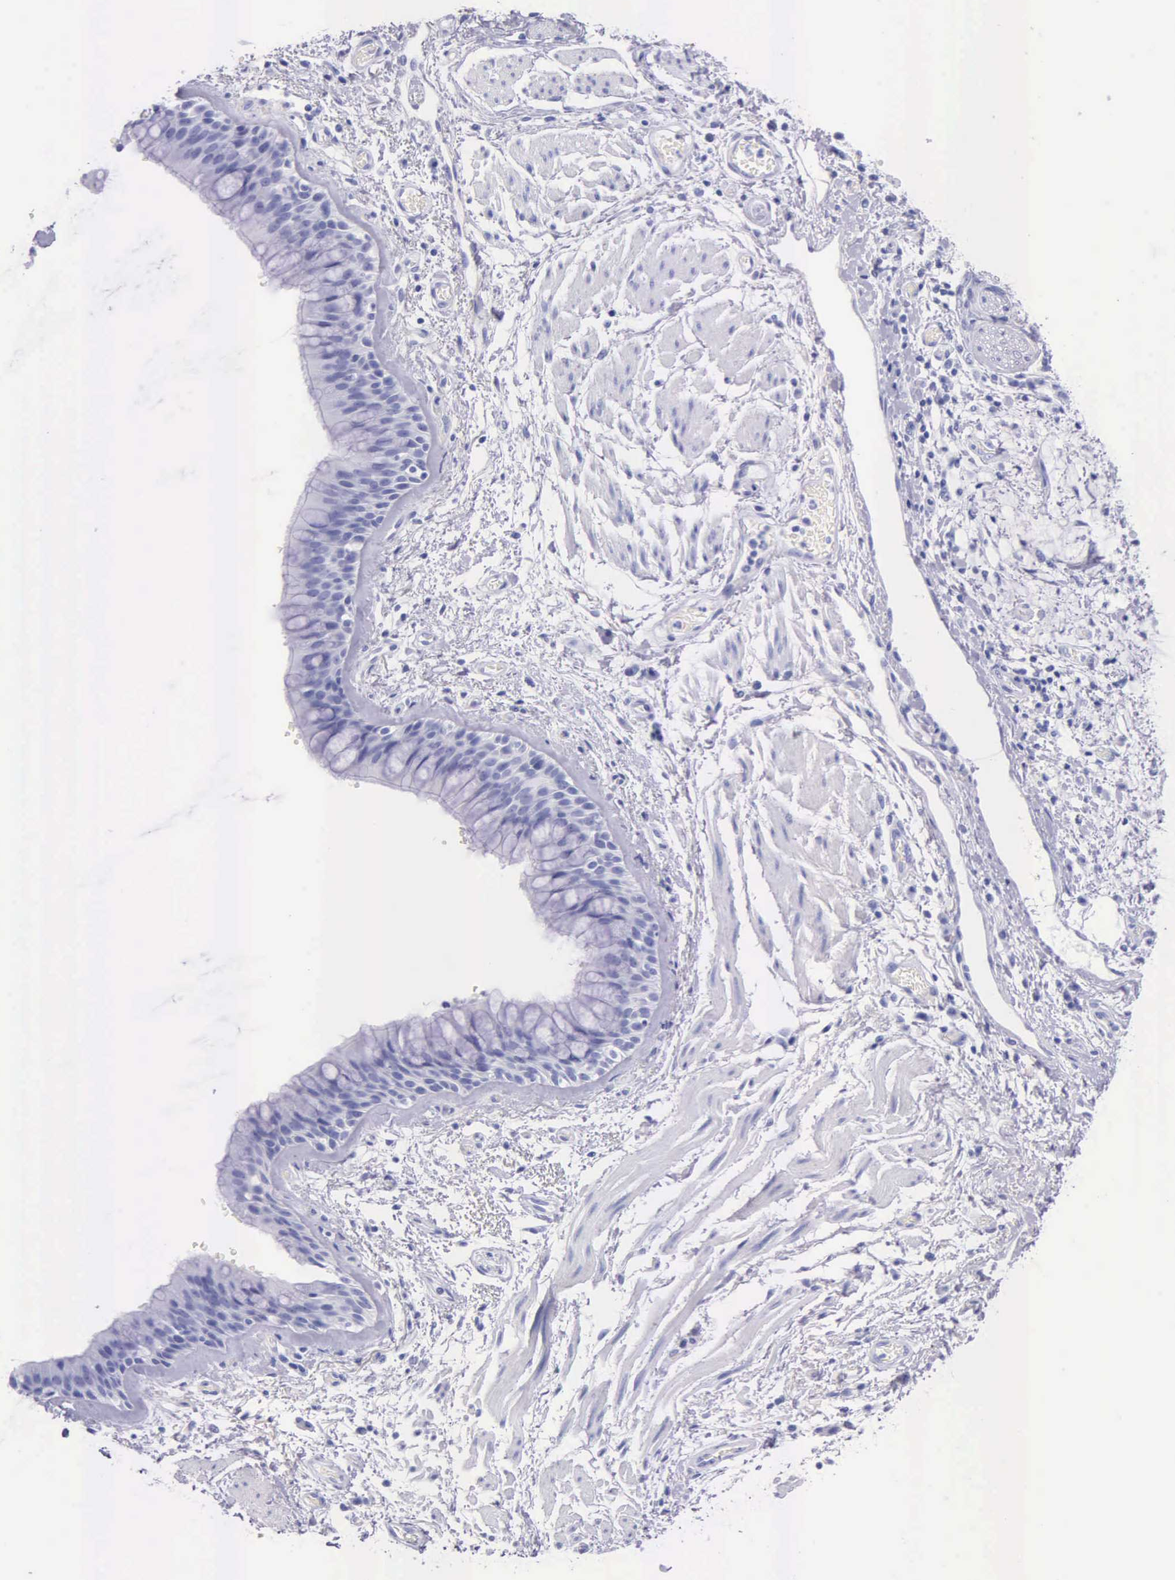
{"staining": {"intensity": "negative", "quantity": "none", "location": "none"}, "tissue": "bronchus", "cell_type": "Respiratory epithelial cells", "image_type": "normal", "snomed": [{"axis": "morphology", "description": "Normal tissue, NOS"}, {"axis": "topography", "description": "Bronchus"}, {"axis": "topography", "description": "Lung"}], "caption": "This histopathology image is of normal bronchus stained with immunohistochemistry (IHC) to label a protein in brown with the nuclei are counter-stained blue. There is no positivity in respiratory epithelial cells.", "gene": "KLK2", "patient": {"sex": "female", "age": 57}}